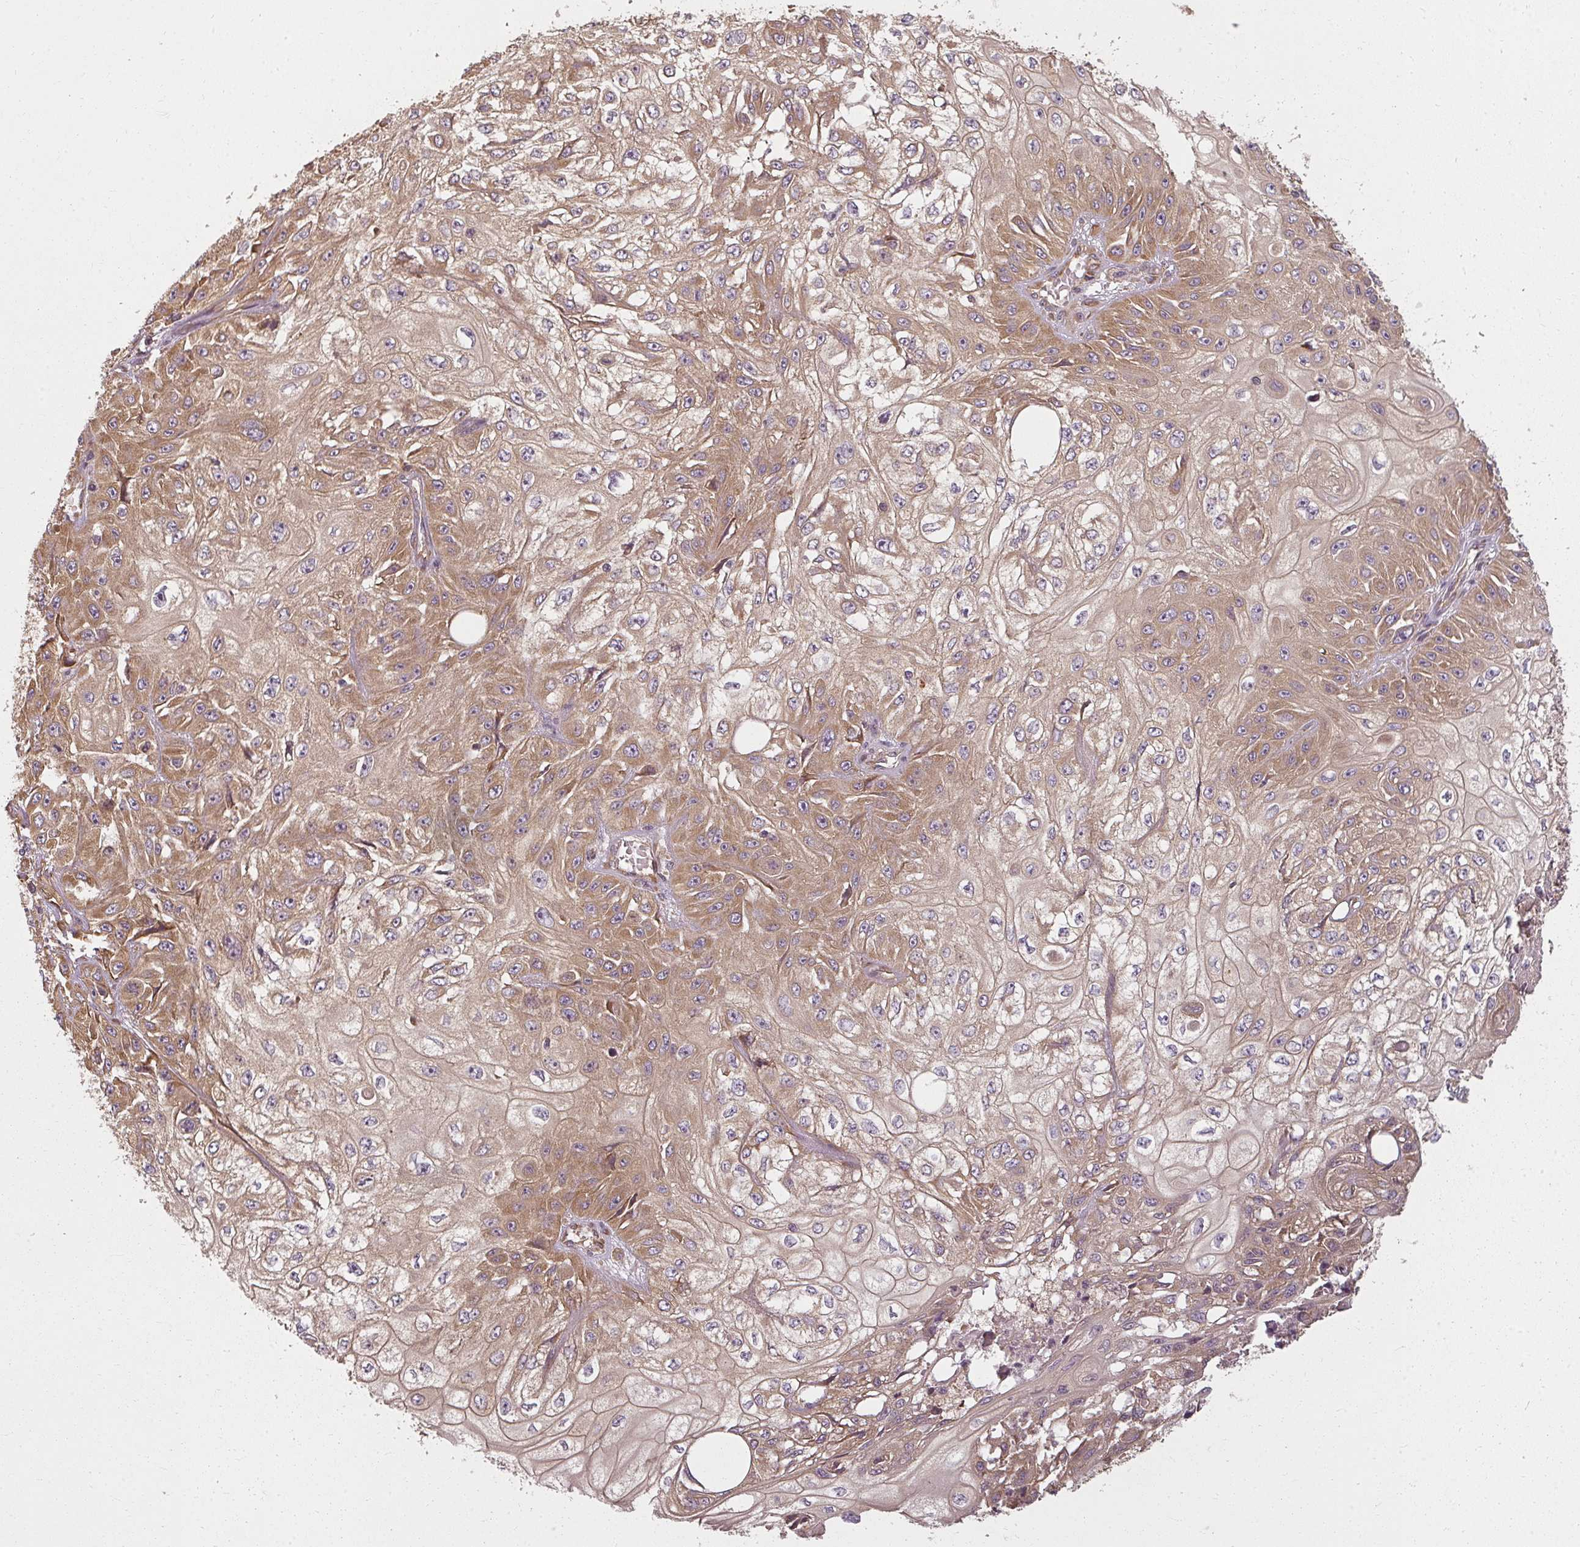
{"staining": {"intensity": "moderate", "quantity": ">75%", "location": "cytoplasmic/membranous"}, "tissue": "skin cancer", "cell_type": "Tumor cells", "image_type": "cancer", "snomed": [{"axis": "morphology", "description": "Squamous cell carcinoma, NOS"}, {"axis": "morphology", "description": "Squamous cell carcinoma, metastatic, NOS"}, {"axis": "topography", "description": "Skin"}, {"axis": "topography", "description": "Lymph node"}], "caption": "Immunohistochemical staining of squamous cell carcinoma (skin) shows moderate cytoplasmic/membranous protein positivity in approximately >75% of tumor cells. The staining is performed using DAB brown chromogen to label protein expression. The nuclei are counter-stained blue using hematoxylin.", "gene": "RPL24", "patient": {"sex": "male", "age": 75}}